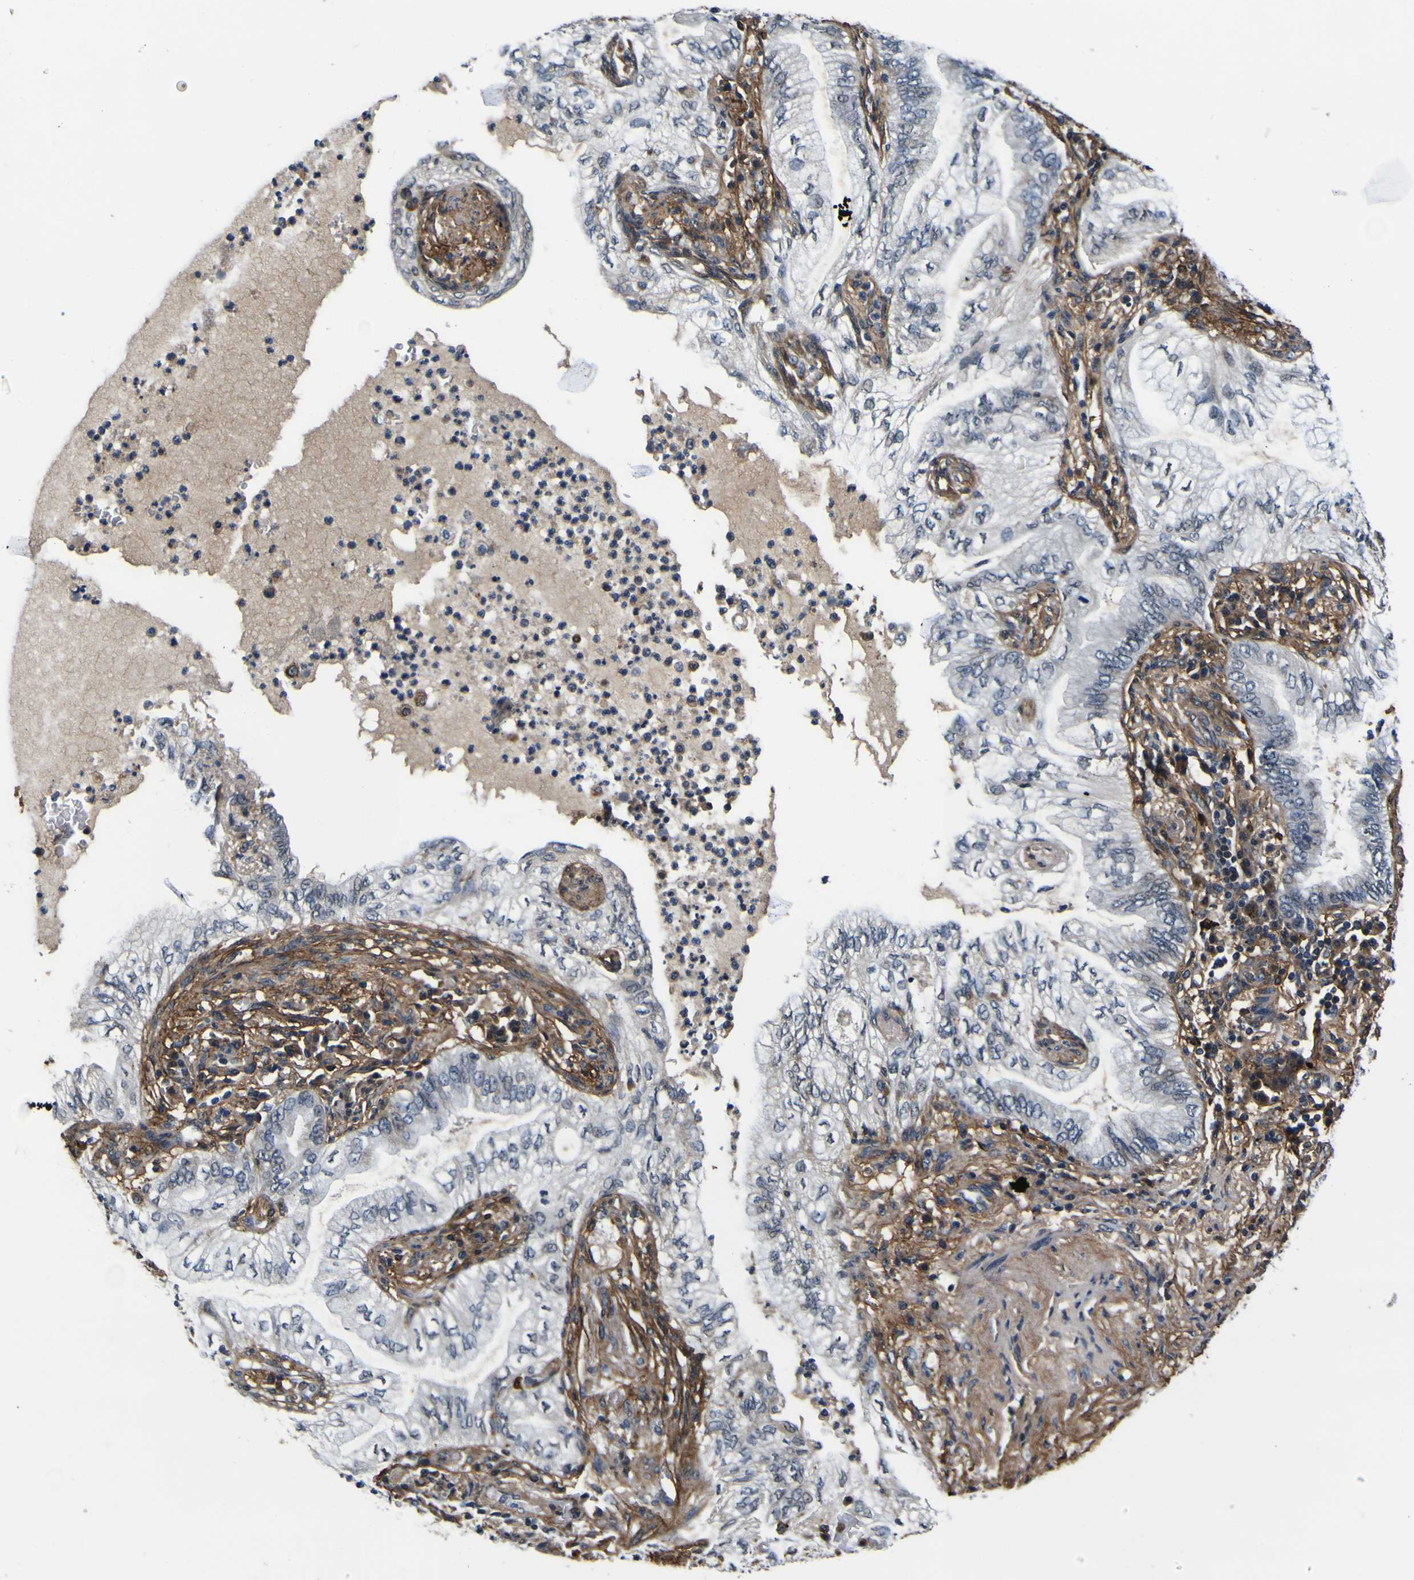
{"staining": {"intensity": "negative", "quantity": "none", "location": "none"}, "tissue": "lung cancer", "cell_type": "Tumor cells", "image_type": "cancer", "snomed": [{"axis": "morphology", "description": "Normal tissue, NOS"}, {"axis": "morphology", "description": "Adenocarcinoma, NOS"}, {"axis": "topography", "description": "Bronchus"}, {"axis": "topography", "description": "Lung"}], "caption": "This histopathology image is of lung cancer stained with immunohistochemistry (IHC) to label a protein in brown with the nuclei are counter-stained blue. There is no positivity in tumor cells.", "gene": "POSTN", "patient": {"sex": "female", "age": 70}}